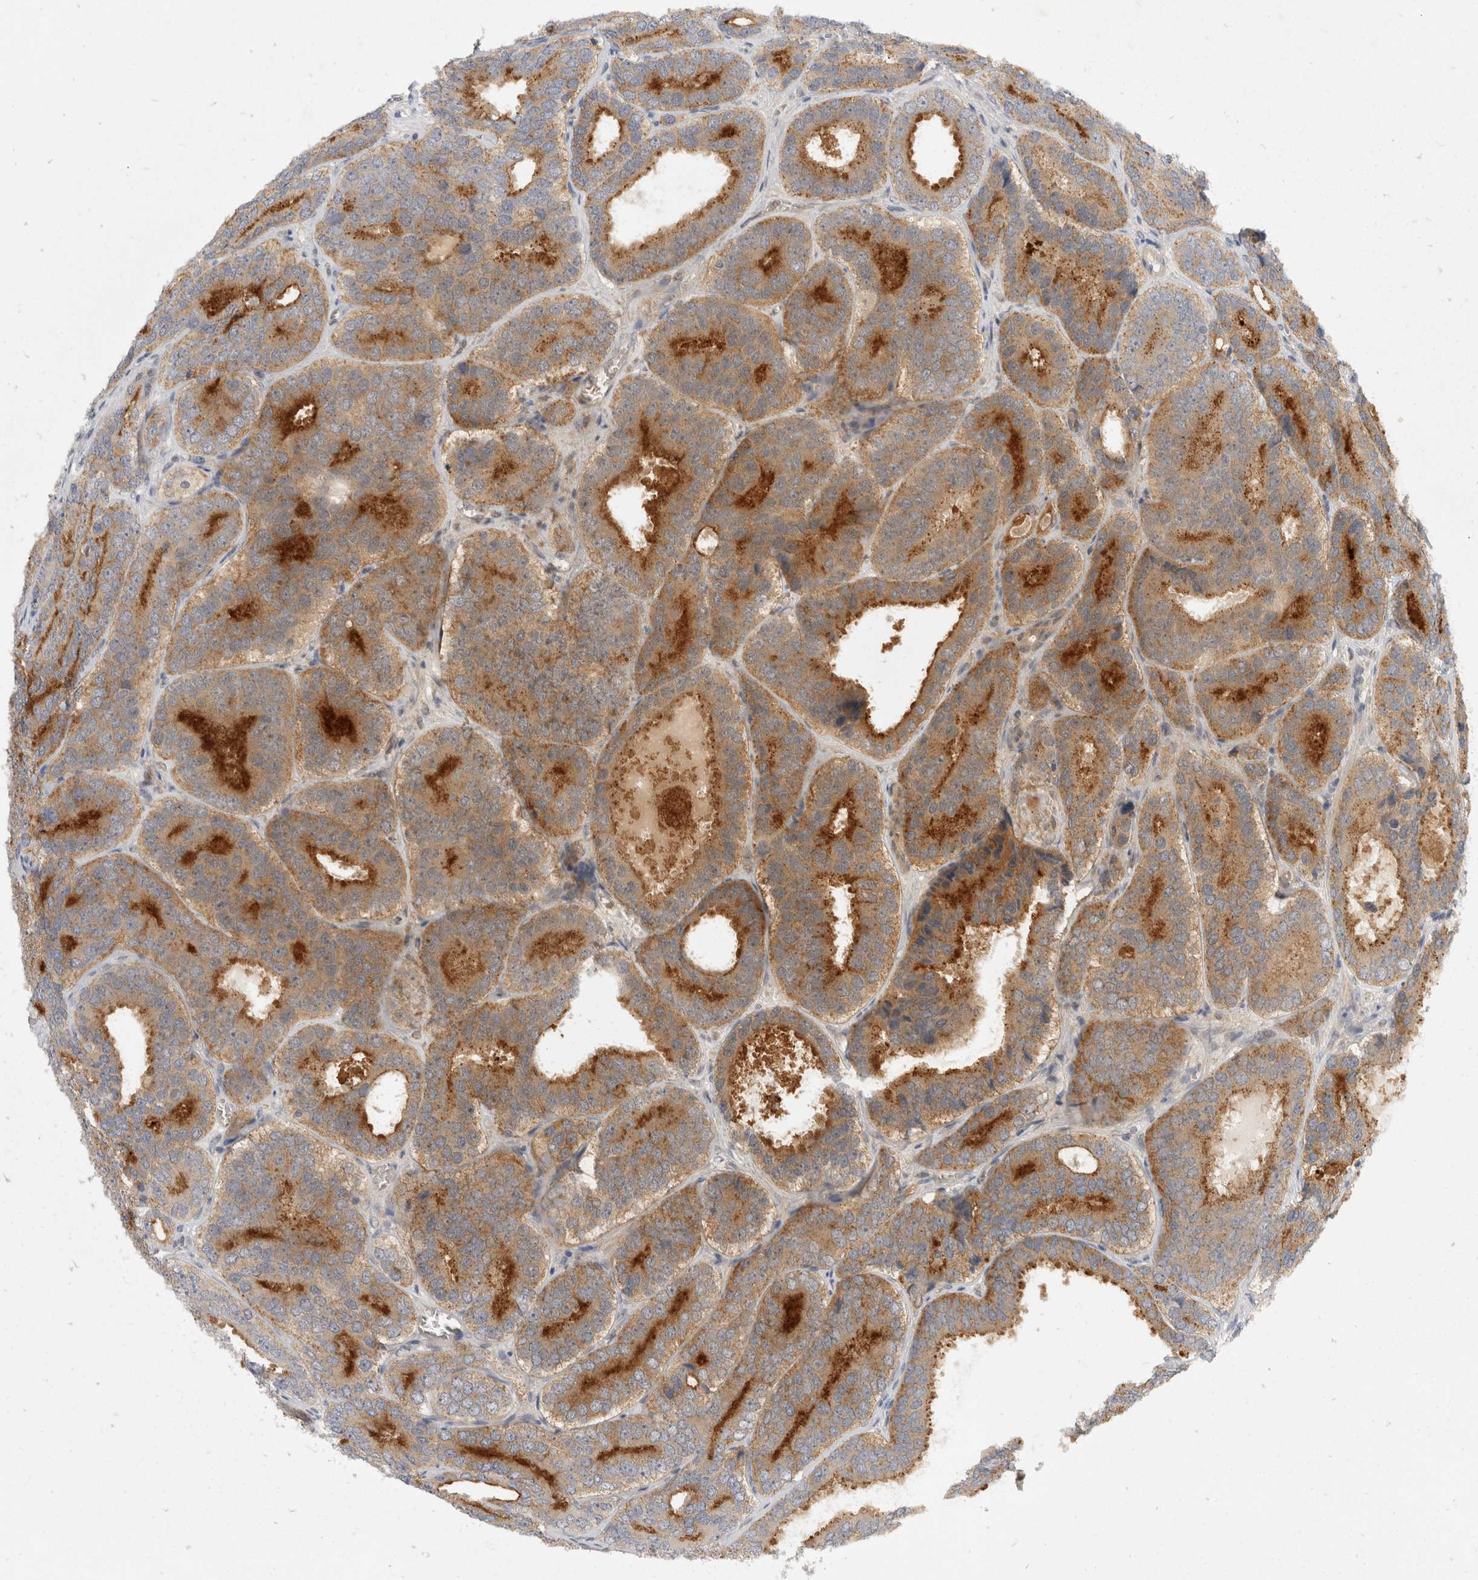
{"staining": {"intensity": "moderate", "quantity": ">75%", "location": "cytoplasmic/membranous"}, "tissue": "prostate cancer", "cell_type": "Tumor cells", "image_type": "cancer", "snomed": [{"axis": "morphology", "description": "Adenocarcinoma, High grade"}, {"axis": "topography", "description": "Prostate"}], "caption": "Adenocarcinoma (high-grade) (prostate) stained with DAB (3,3'-diaminobenzidine) immunohistochemistry displays medium levels of moderate cytoplasmic/membranous expression in approximately >75% of tumor cells.", "gene": "TOM1L2", "patient": {"sex": "male", "age": 56}}